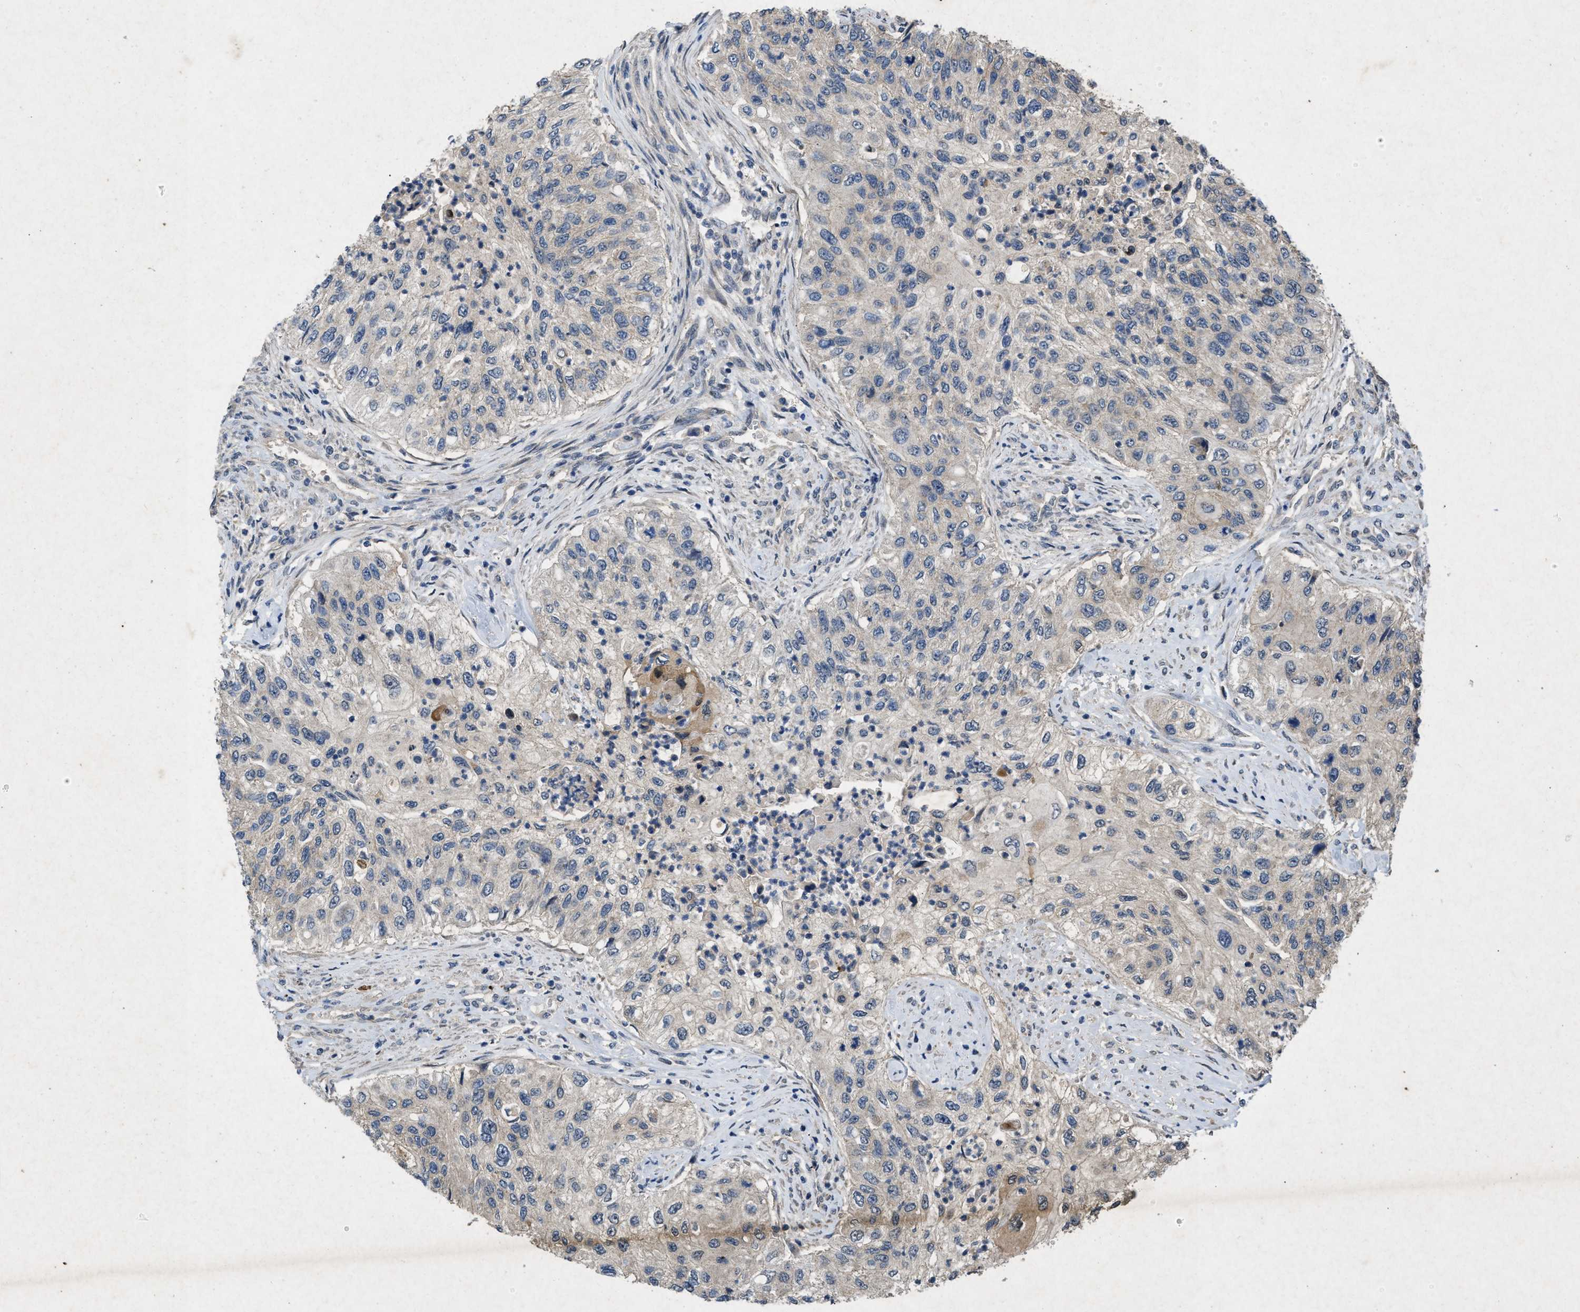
{"staining": {"intensity": "weak", "quantity": "<25%", "location": "cytoplasmic/membranous"}, "tissue": "urothelial cancer", "cell_type": "Tumor cells", "image_type": "cancer", "snomed": [{"axis": "morphology", "description": "Urothelial carcinoma, High grade"}, {"axis": "topography", "description": "Urinary bladder"}], "caption": "The IHC photomicrograph has no significant positivity in tumor cells of urothelial cancer tissue. (DAB immunohistochemistry (IHC) with hematoxylin counter stain).", "gene": "PRKG2", "patient": {"sex": "female", "age": 60}}